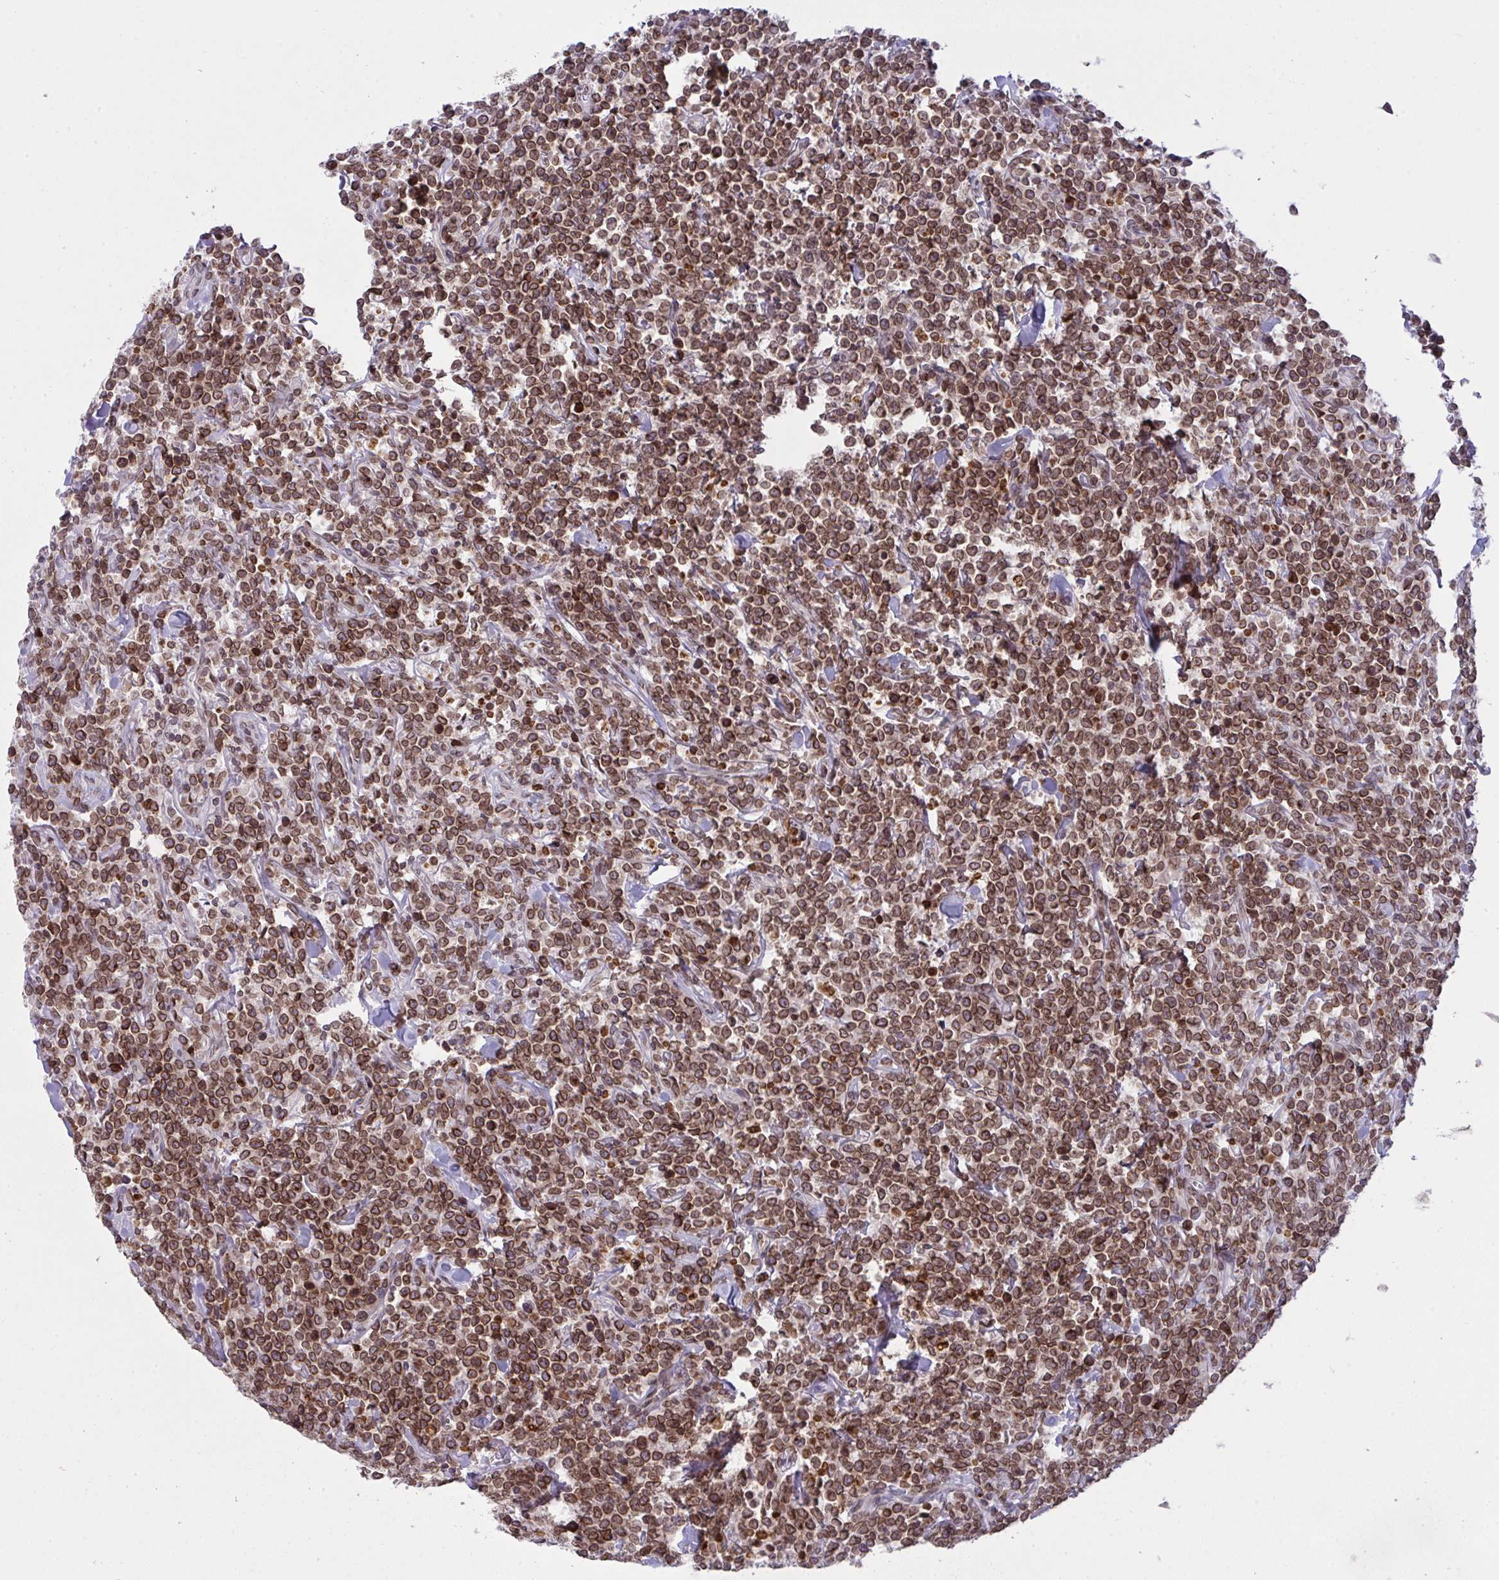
{"staining": {"intensity": "strong", "quantity": ">75%", "location": "cytoplasmic/membranous,nuclear"}, "tissue": "lymphoma", "cell_type": "Tumor cells", "image_type": "cancer", "snomed": [{"axis": "morphology", "description": "Malignant lymphoma, non-Hodgkin's type, High grade"}, {"axis": "topography", "description": "Small intestine"}], "caption": "Protein expression analysis of human lymphoma reveals strong cytoplasmic/membranous and nuclear staining in about >75% of tumor cells.", "gene": "RANBP2", "patient": {"sex": "female", "age": 56}}